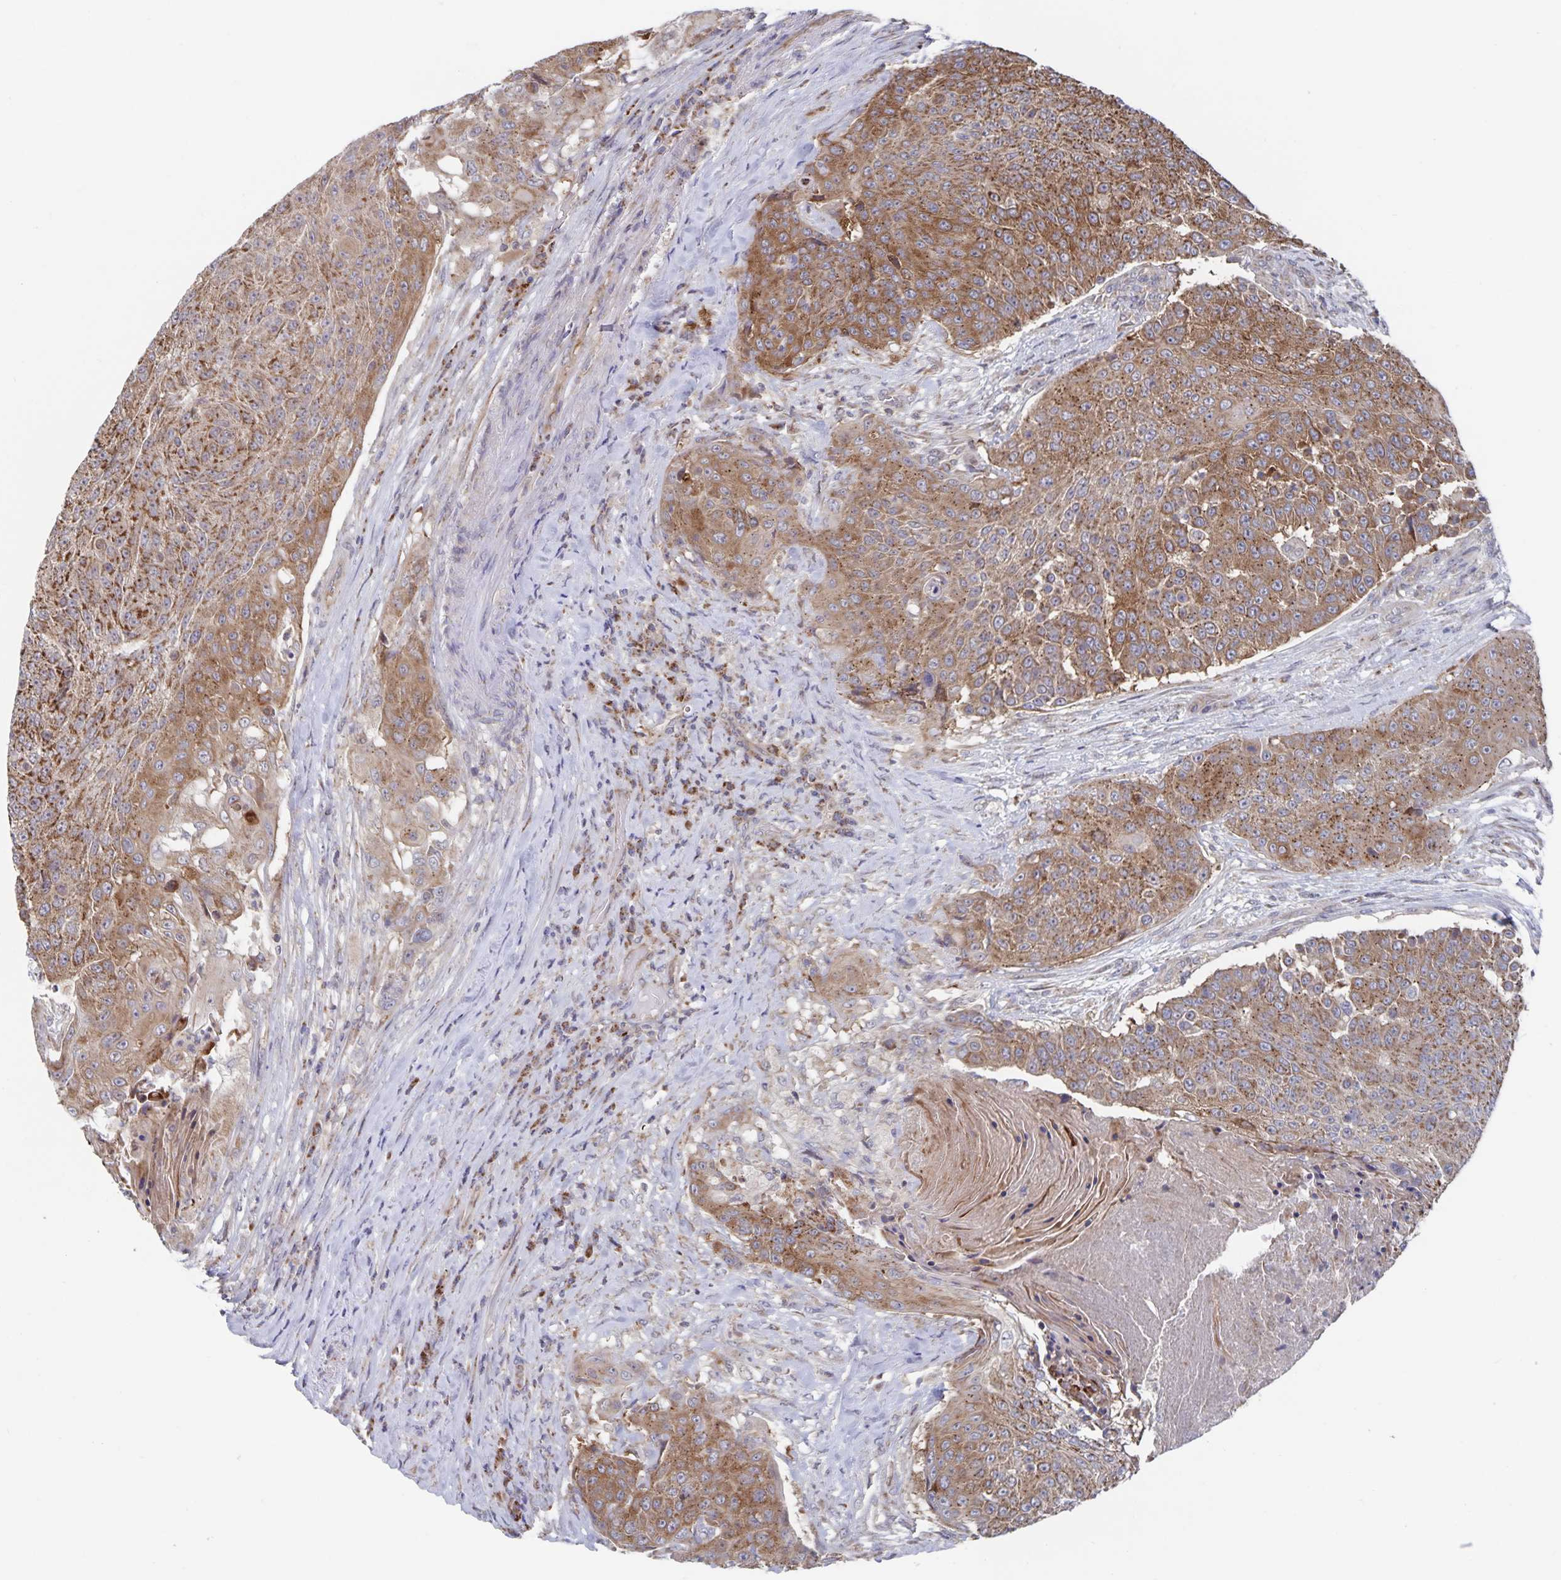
{"staining": {"intensity": "moderate", "quantity": ">75%", "location": "cytoplasmic/membranous"}, "tissue": "urothelial cancer", "cell_type": "Tumor cells", "image_type": "cancer", "snomed": [{"axis": "morphology", "description": "Urothelial carcinoma, High grade"}, {"axis": "topography", "description": "Urinary bladder"}], "caption": "Brown immunohistochemical staining in high-grade urothelial carcinoma shows moderate cytoplasmic/membranous expression in approximately >75% of tumor cells.", "gene": "ACACA", "patient": {"sex": "female", "age": 63}}